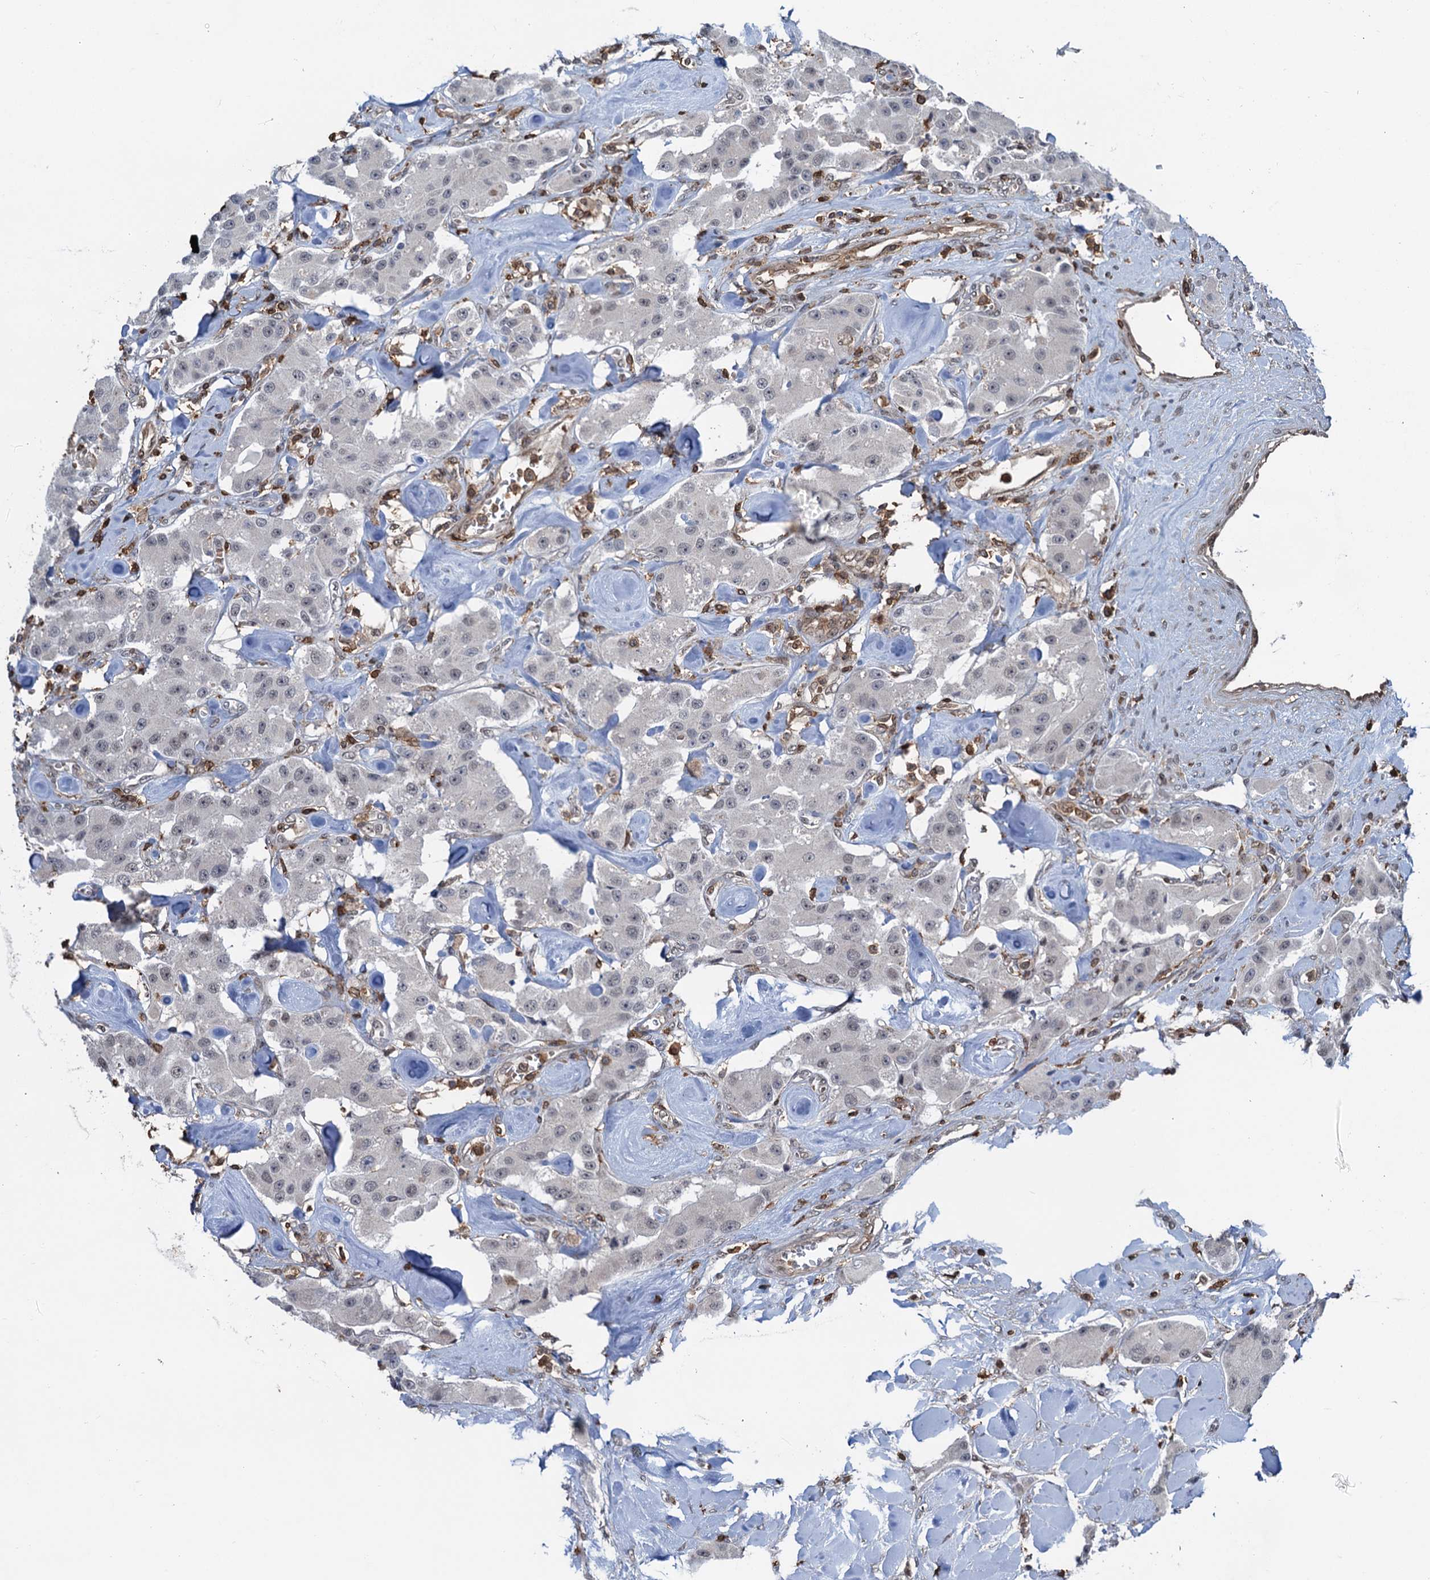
{"staining": {"intensity": "negative", "quantity": "none", "location": "none"}, "tissue": "carcinoid", "cell_type": "Tumor cells", "image_type": "cancer", "snomed": [{"axis": "morphology", "description": "Carcinoid, malignant, NOS"}, {"axis": "topography", "description": "Pancreas"}], "caption": "Tumor cells are negative for brown protein staining in malignant carcinoid.", "gene": "ZNF609", "patient": {"sex": "male", "age": 41}}